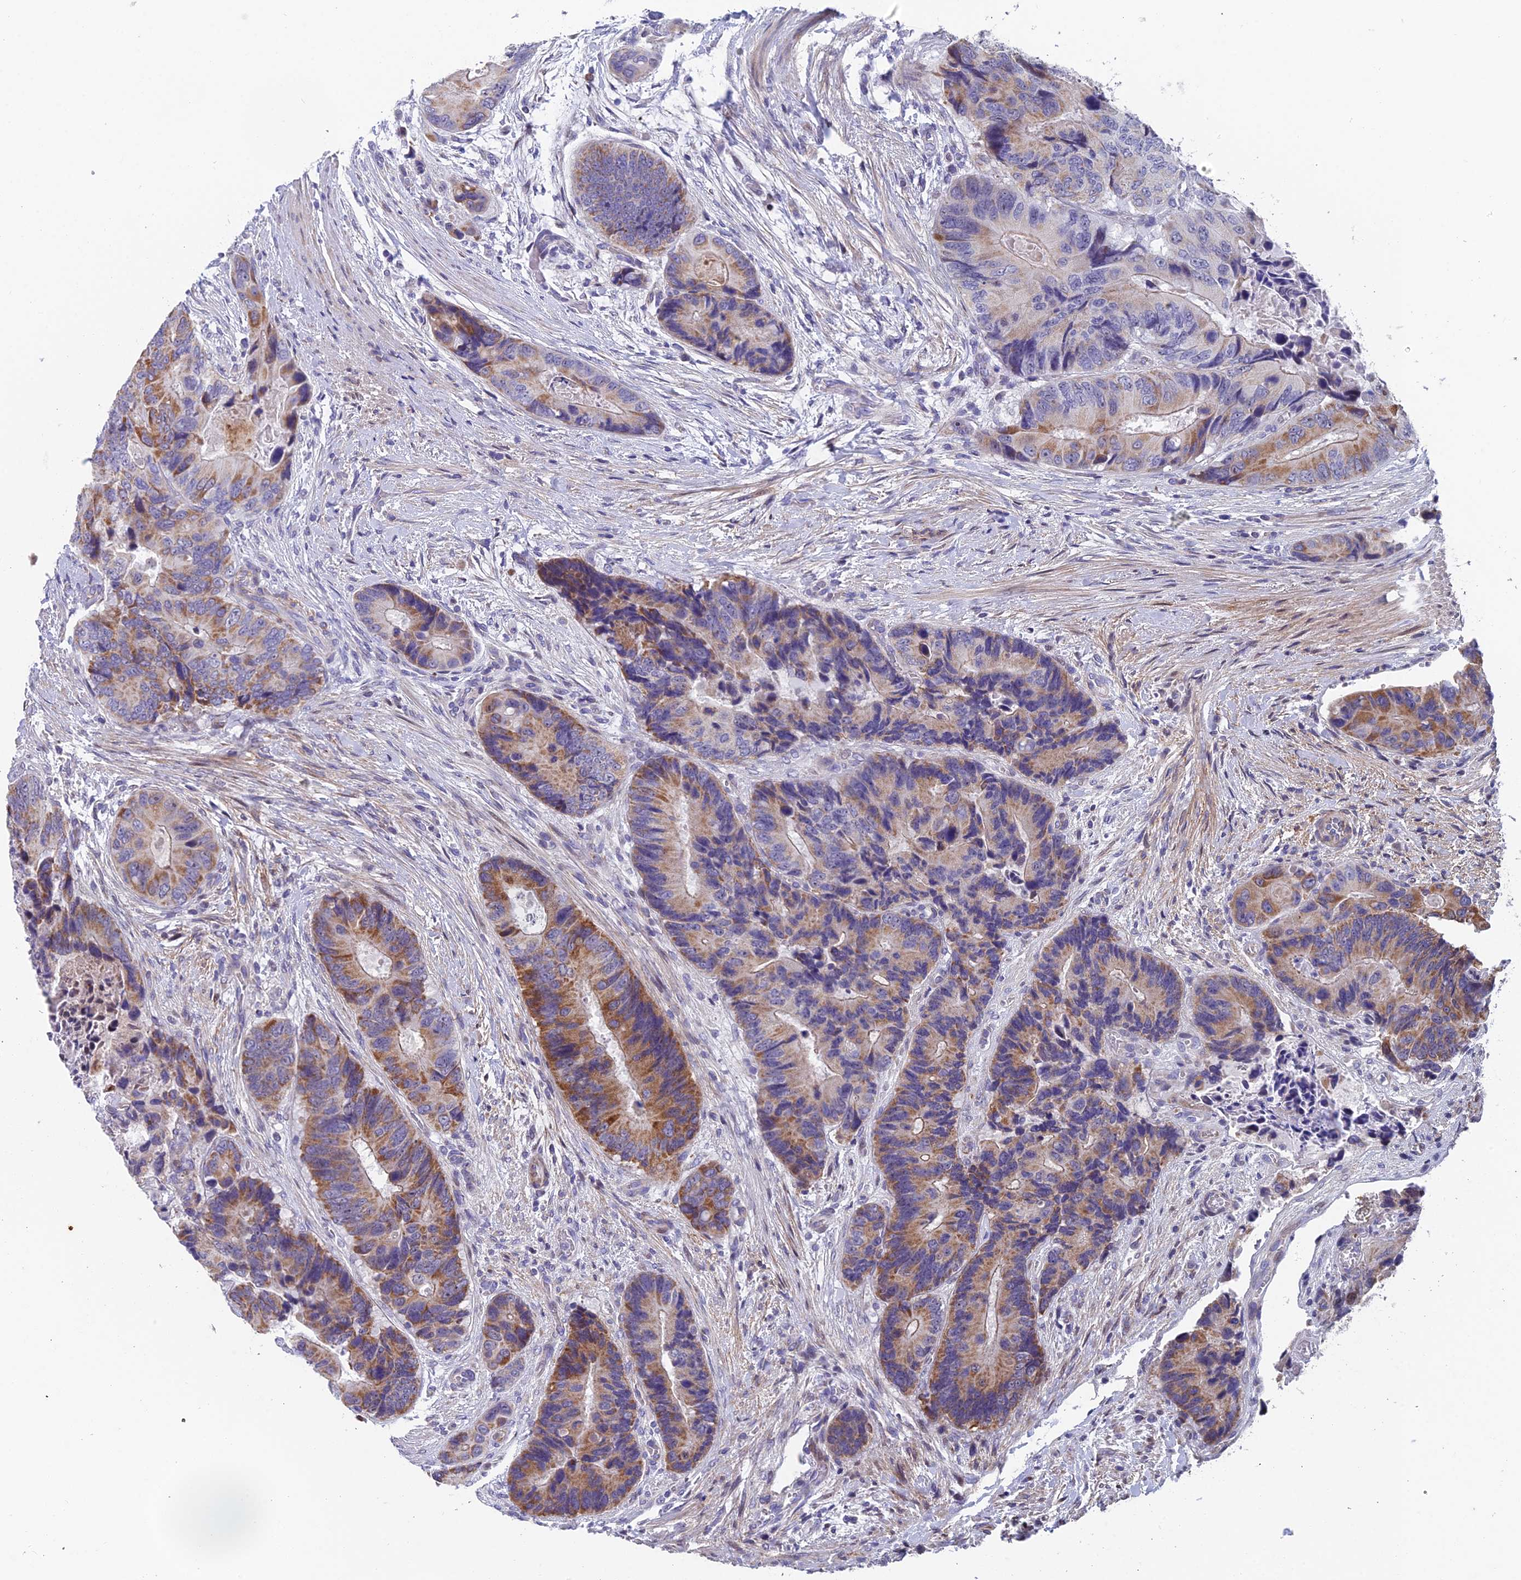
{"staining": {"intensity": "moderate", "quantity": "25%-75%", "location": "cytoplasmic/membranous"}, "tissue": "colorectal cancer", "cell_type": "Tumor cells", "image_type": "cancer", "snomed": [{"axis": "morphology", "description": "Adenocarcinoma, NOS"}, {"axis": "topography", "description": "Colon"}], "caption": "About 25%-75% of tumor cells in human colorectal cancer (adenocarcinoma) reveal moderate cytoplasmic/membranous protein staining as visualized by brown immunohistochemical staining.", "gene": "XKR9", "patient": {"sex": "male", "age": 84}}